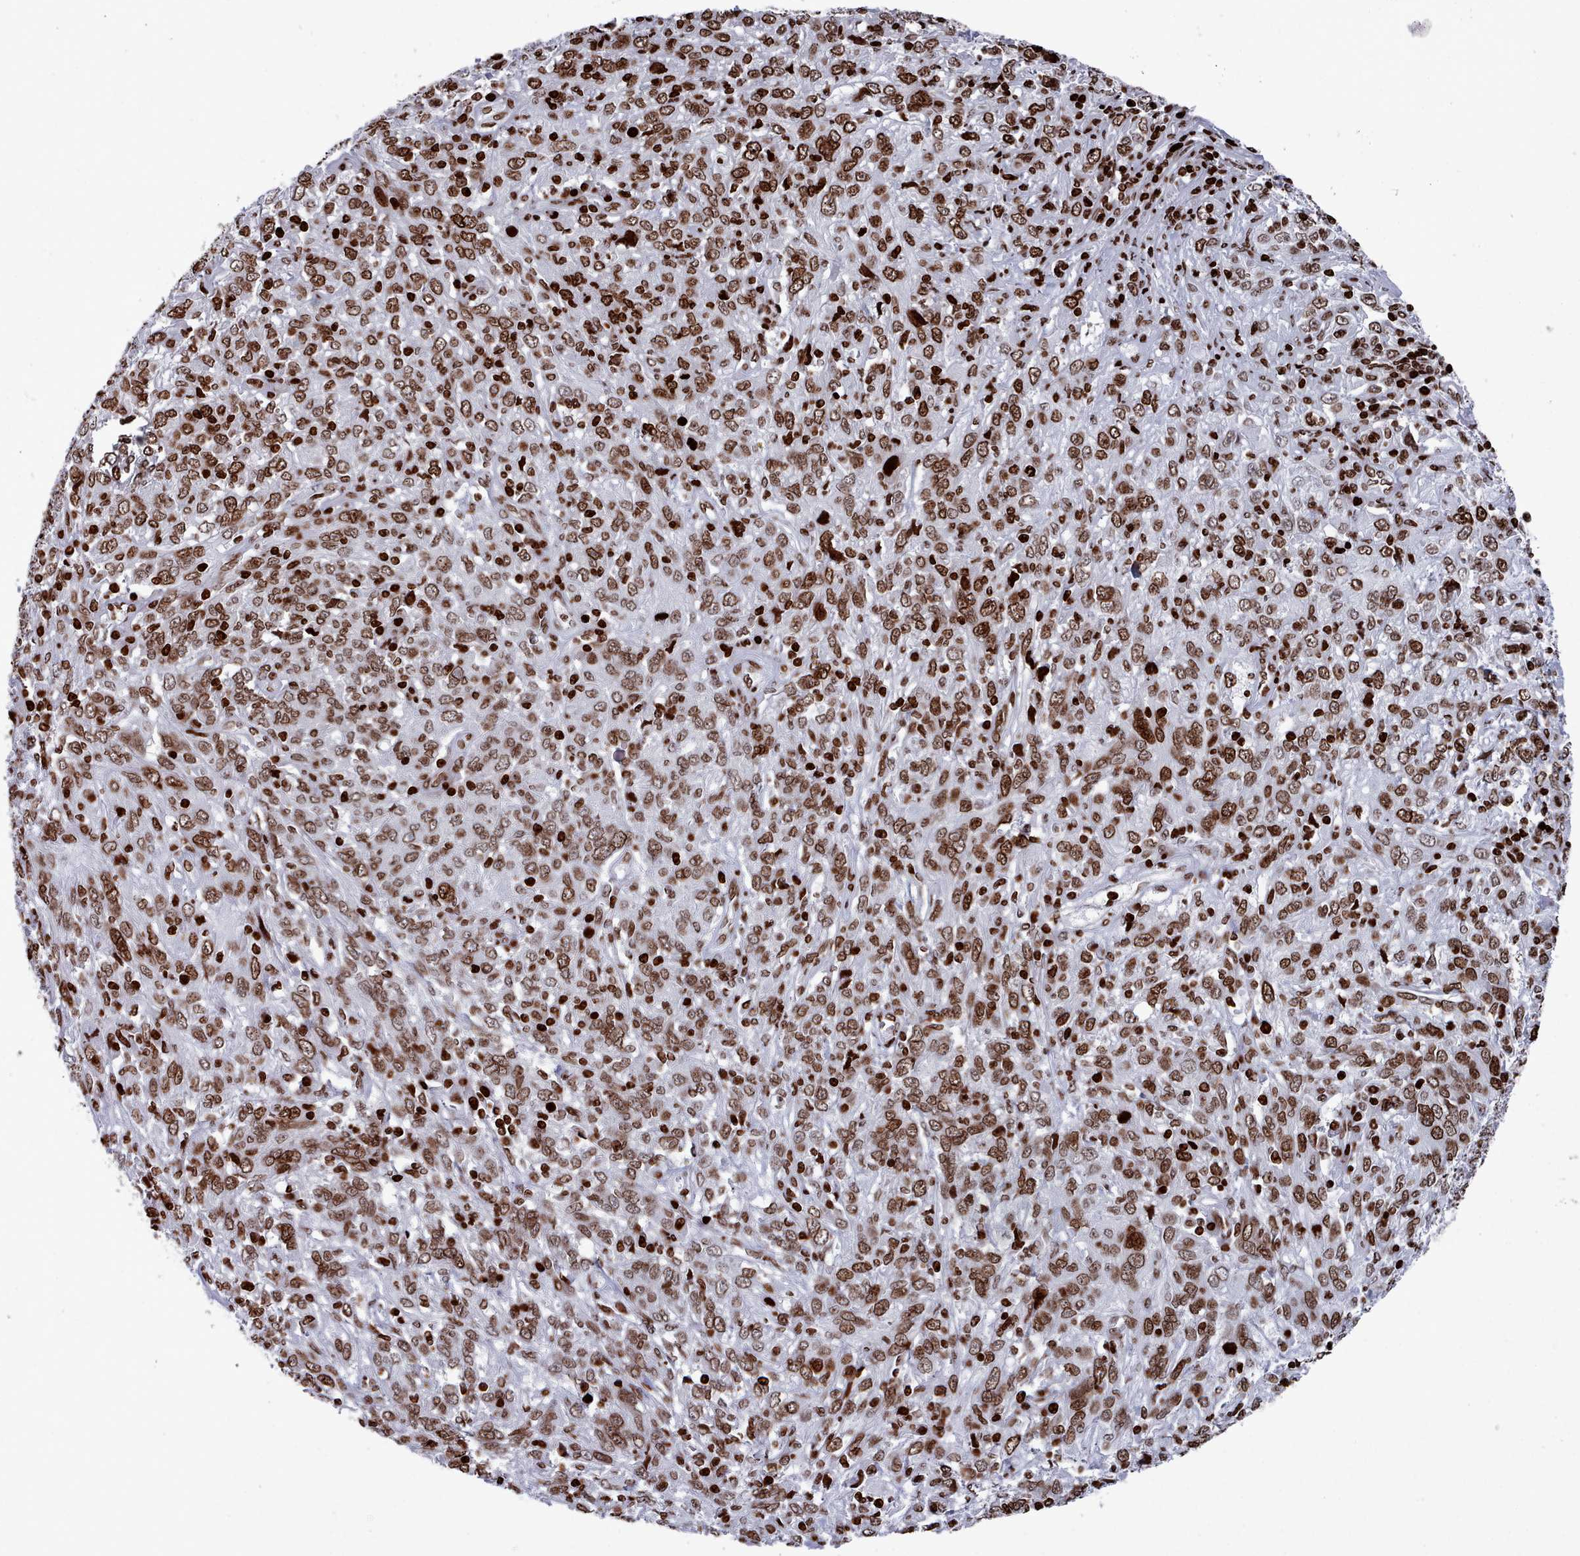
{"staining": {"intensity": "strong", "quantity": ">75%", "location": "nuclear"}, "tissue": "cervical cancer", "cell_type": "Tumor cells", "image_type": "cancer", "snomed": [{"axis": "morphology", "description": "Squamous cell carcinoma, NOS"}, {"axis": "topography", "description": "Cervix"}], "caption": "Cervical squamous cell carcinoma stained for a protein (brown) displays strong nuclear positive staining in approximately >75% of tumor cells.", "gene": "PCDHB12", "patient": {"sex": "female", "age": 46}}